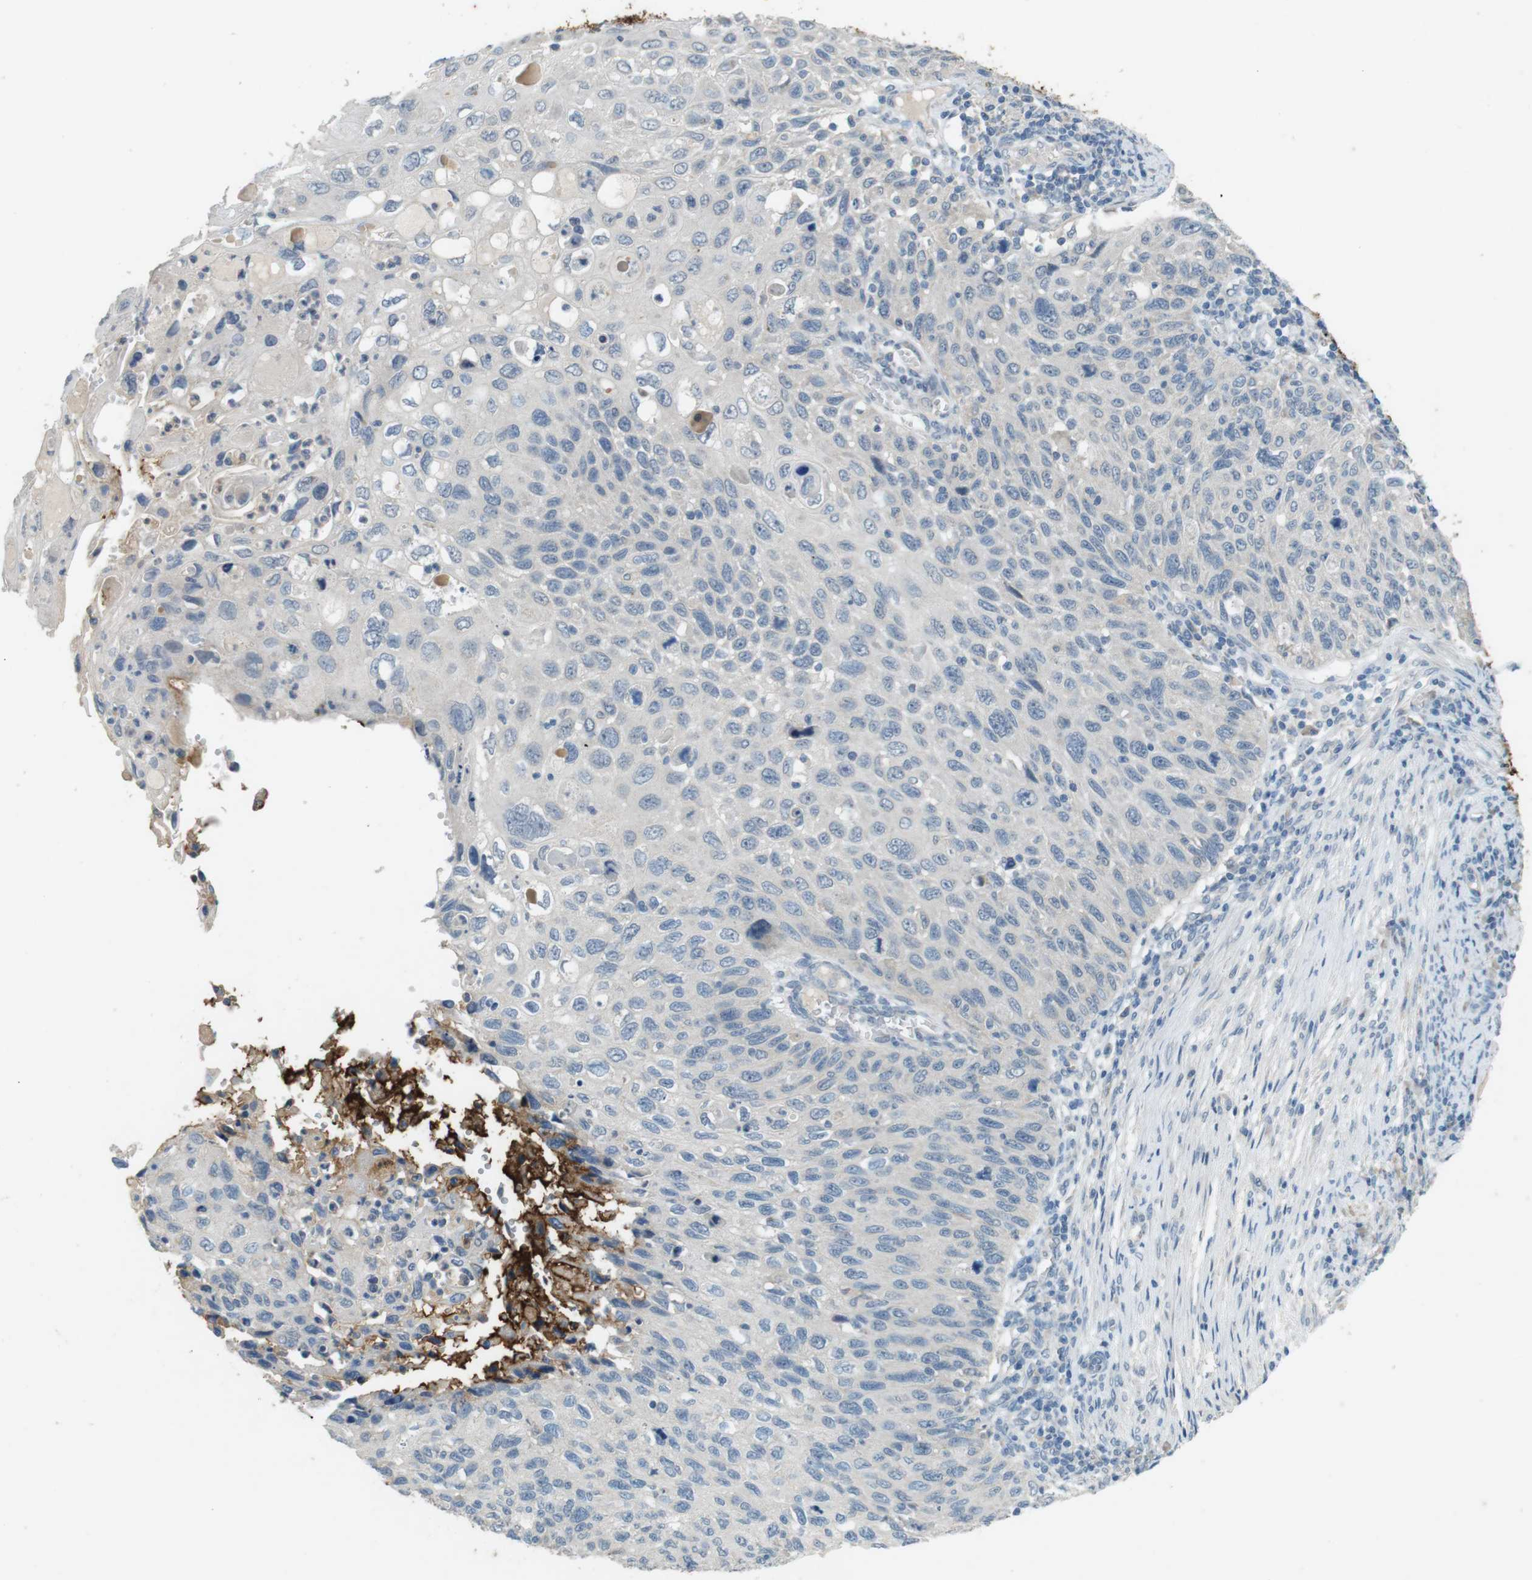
{"staining": {"intensity": "negative", "quantity": "none", "location": "none"}, "tissue": "cervical cancer", "cell_type": "Tumor cells", "image_type": "cancer", "snomed": [{"axis": "morphology", "description": "Squamous cell carcinoma, NOS"}, {"axis": "topography", "description": "Cervix"}], "caption": "A high-resolution micrograph shows immunohistochemistry (IHC) staining of cervical squamous cell carcinoma, which demonstrates no significant positivity in tumor cells.", "gene": "MUC5B", "patient": {"sex": "female", "age": 70}}